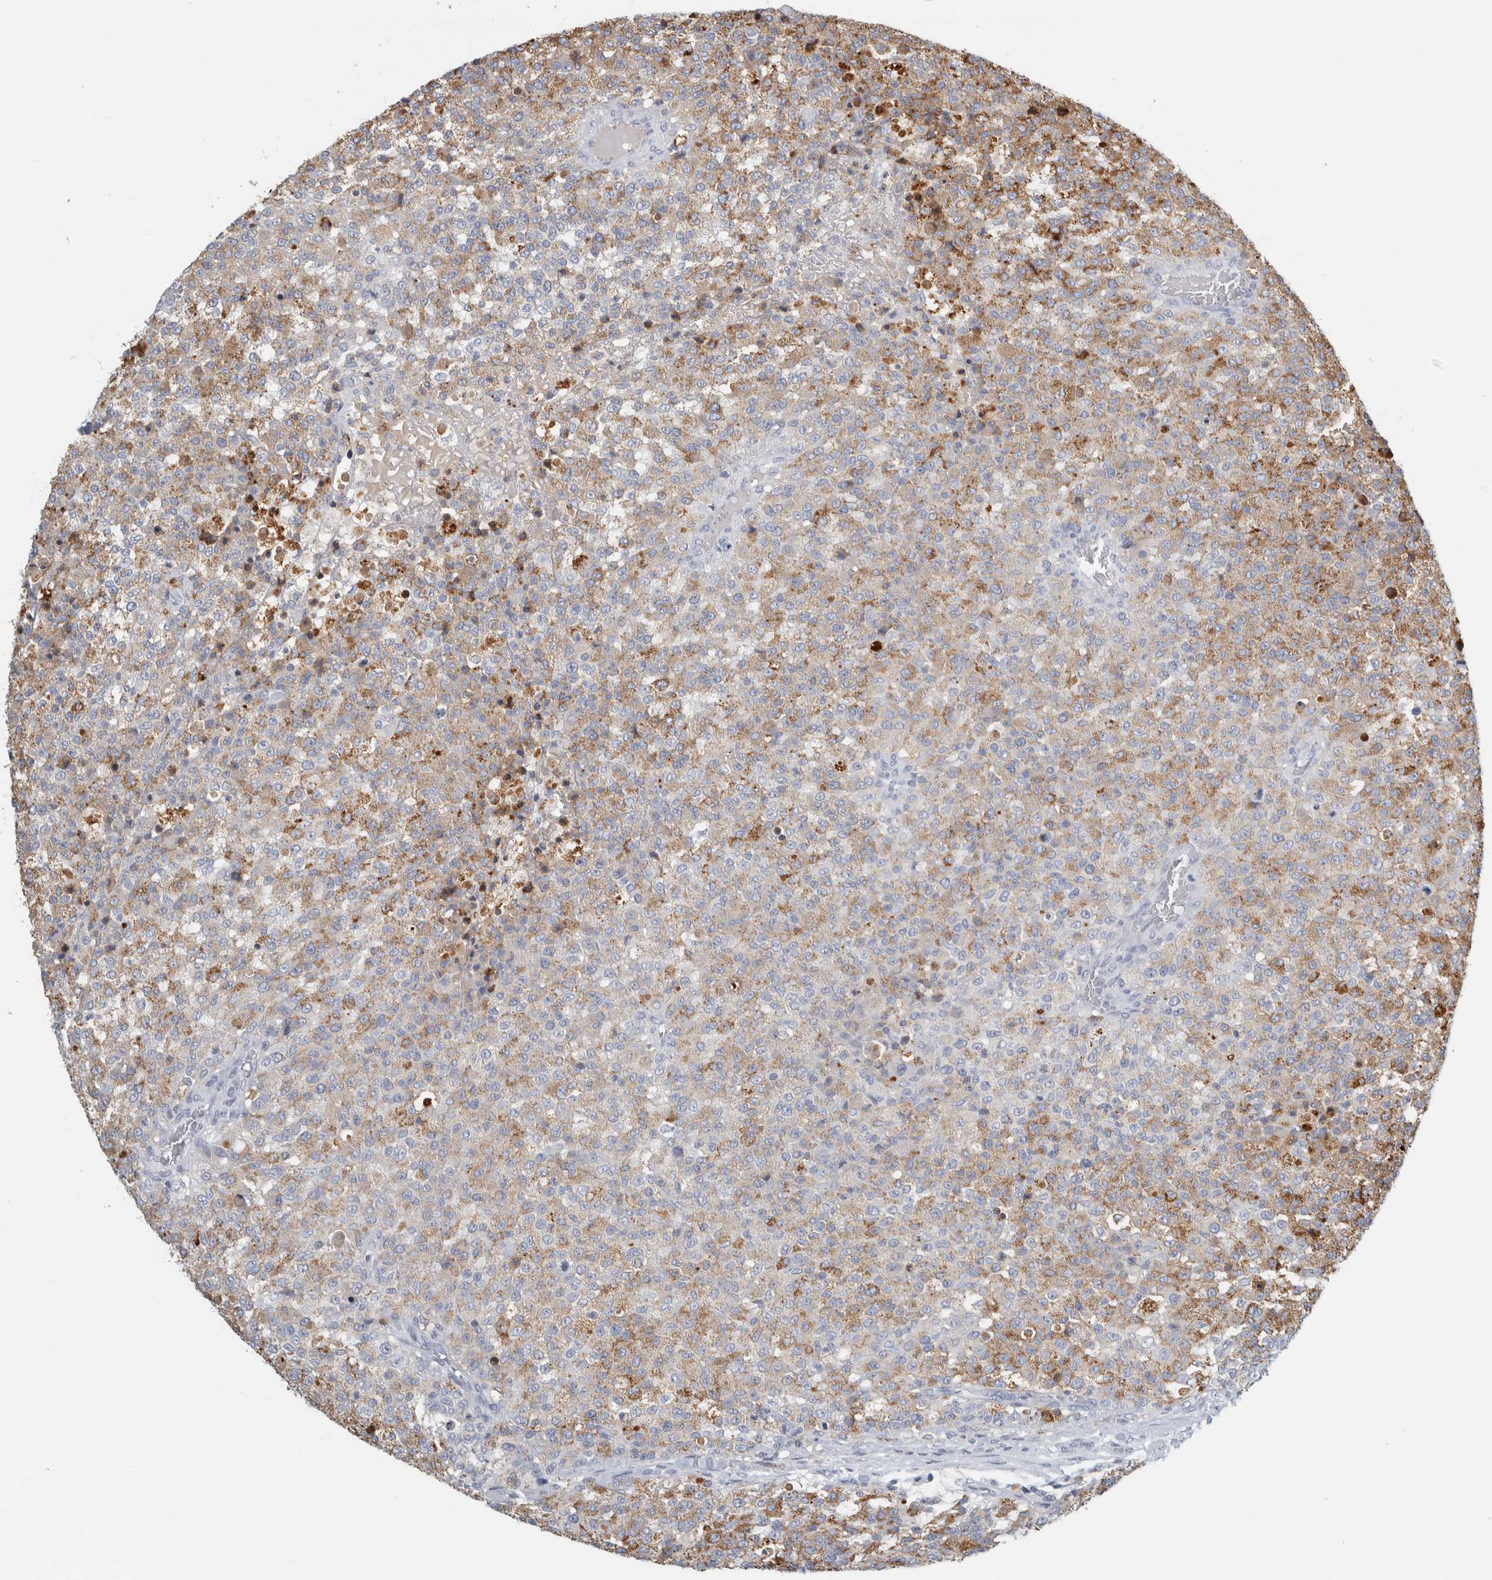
{"staining": {"intensity": "weak", "quantity": "25%-75%", "location": "cytoplasmic/membranous"}, "tissue": "testis cancer", "cell_type": "Tumor cells", "image_type": "cancer", "snomed": [{"axis": "morphology", "description": "Seminoma, NOS"}, {"axis": "topography", "description": "Testis"}], "caption": "Weak cytoplasmic/membranous protein positivity is seen in approximately 25%-75% of tumor cells in testis cancer (seminoma). (Stains: DAB in brown, nuclei in blue, Microscopy: brightfield microscopy at high magnification).", "gene": "TSPAN8", "patient": {"sex": "male", "age": 59}}